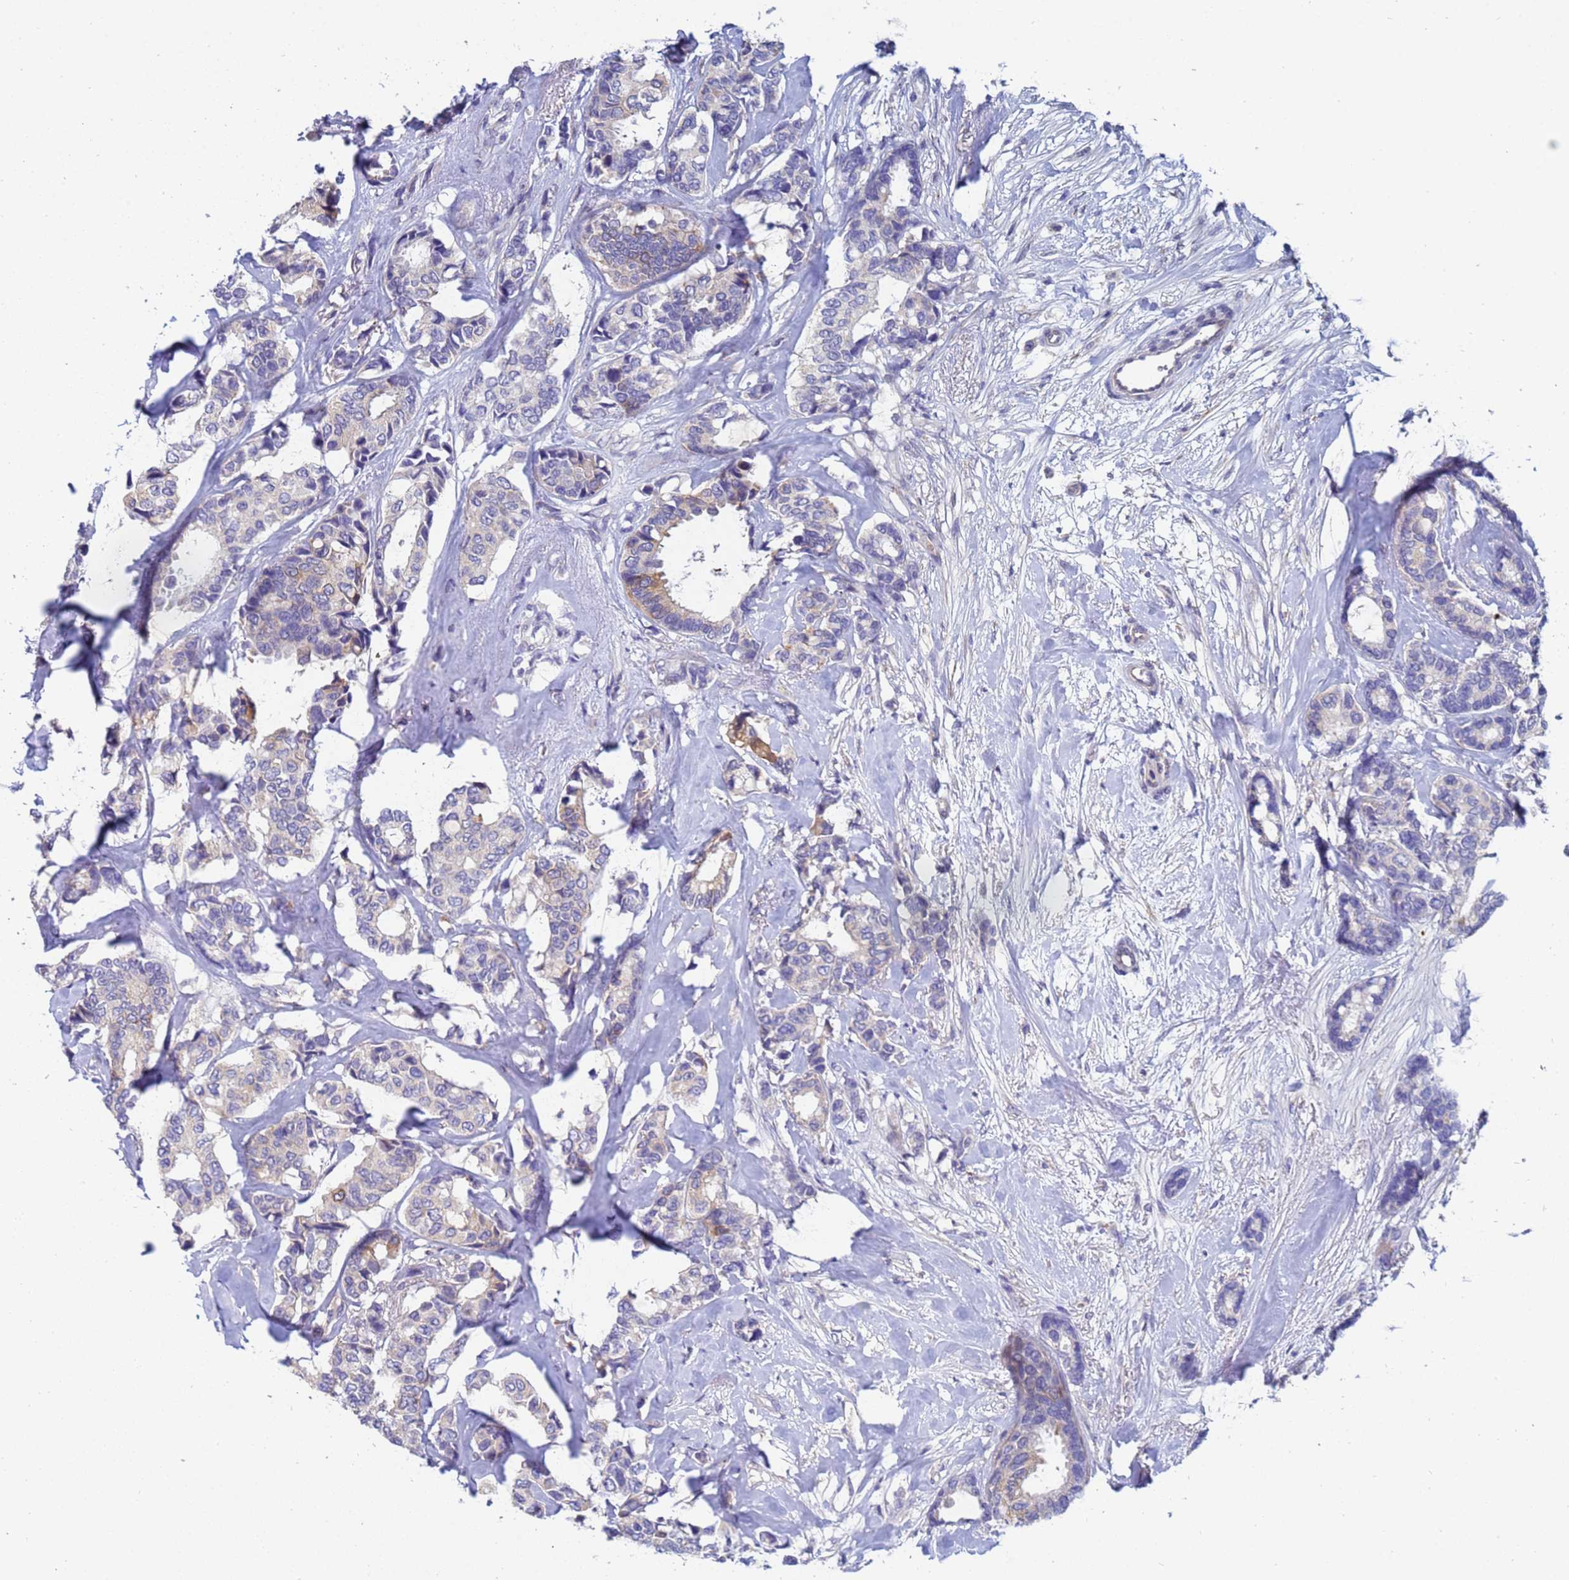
{"staining": {"intensity": "negative", "quantity": "none", "location": "none"}, "tissue": "breast cancer", "cell_type": "Tumor cells", "image_type": "cancer", "snomed": [{"axis": "morphology", "description": "Duct carcinoma"}, {"axis": "topography", "description": "Breast"}], "caption": "Immunohistochemistry (IHC) of breast cancer (invasive ductal carcinoma) shows no positivity in tumor cells.", "gene": "IHO1", "patient": {"sex": "female", "age": 87}}